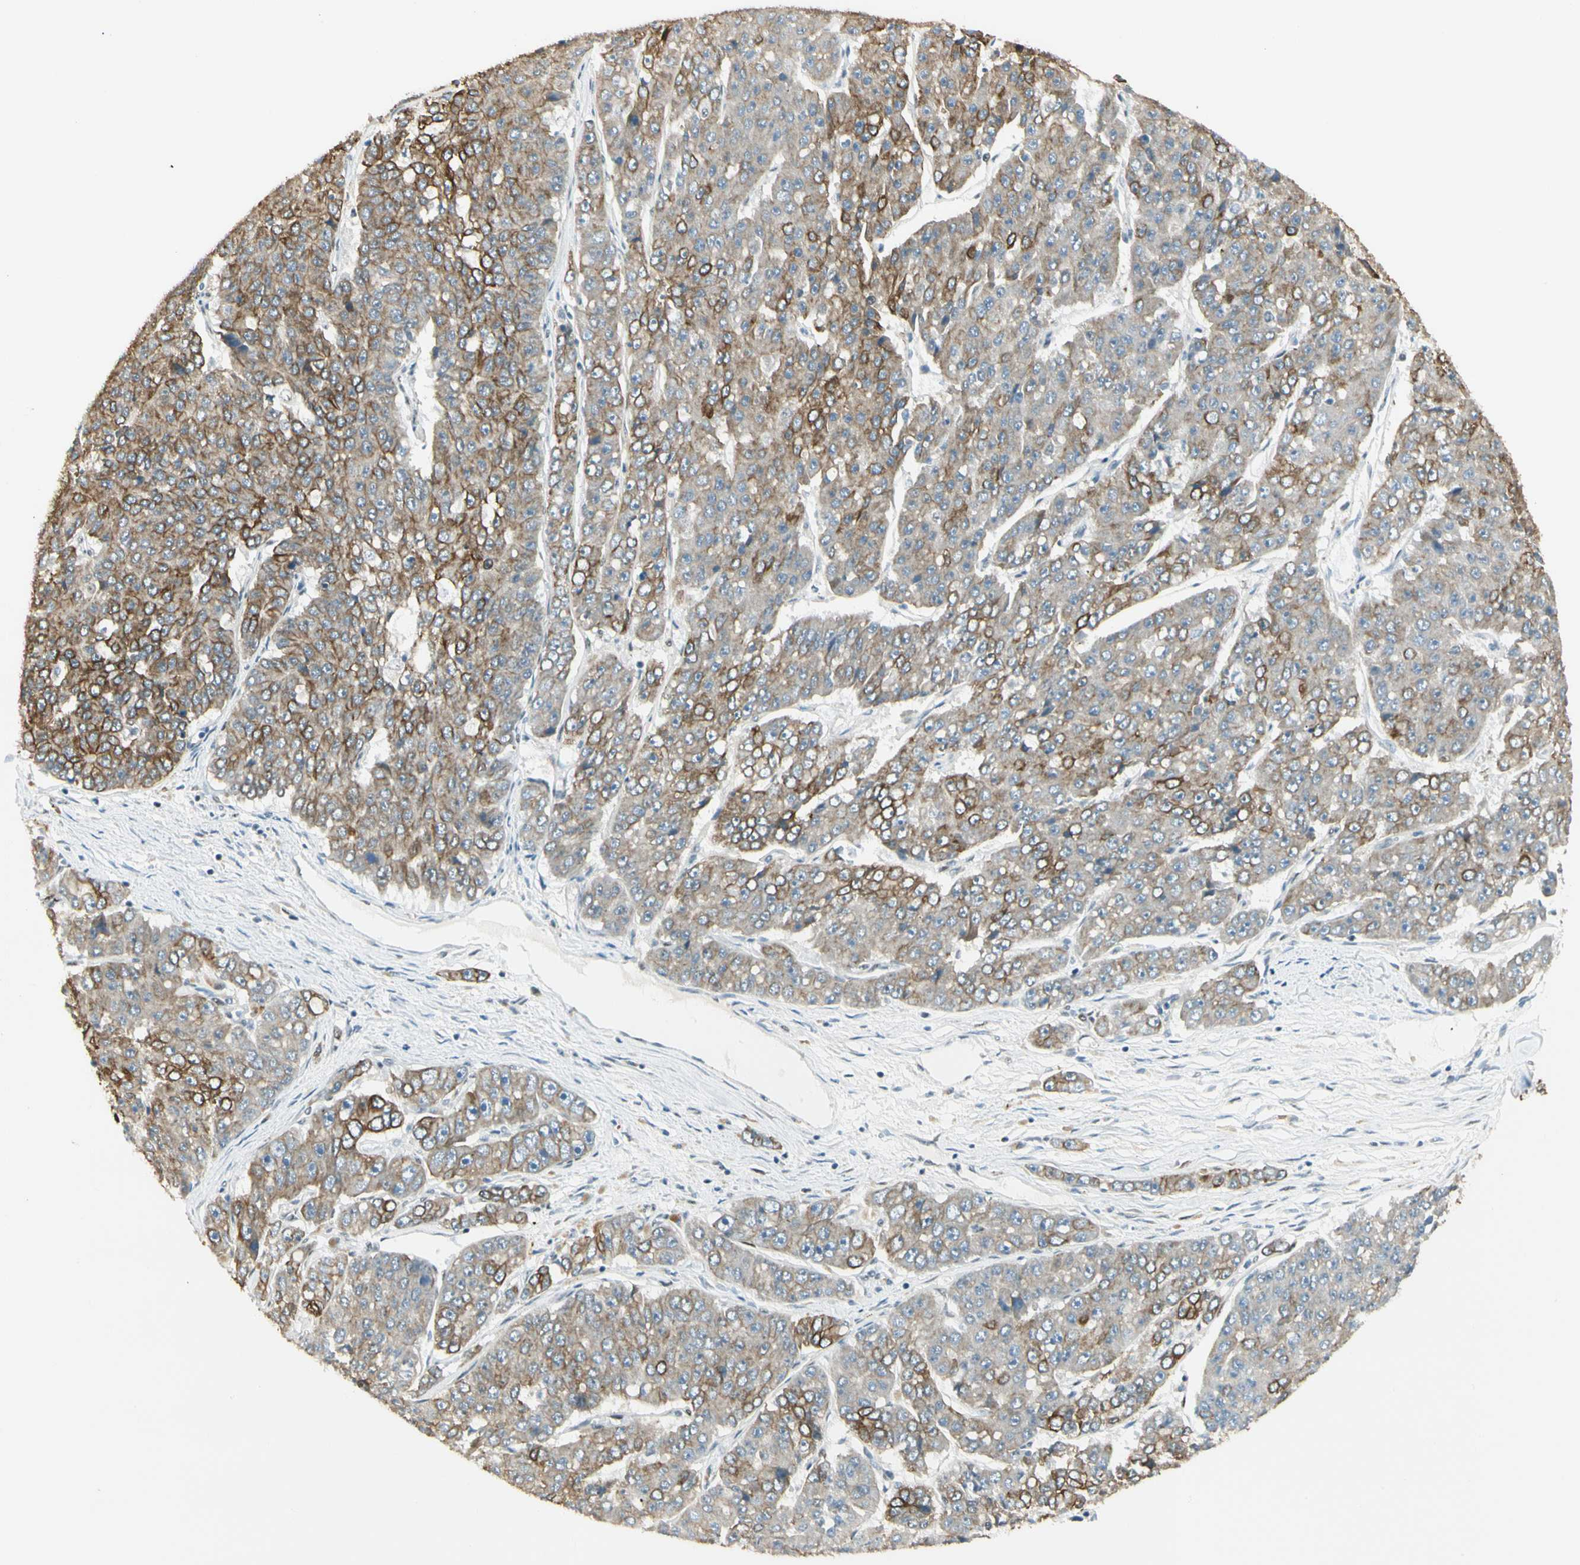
{"staining": {"intensity": "strong", "quantity": ">75%", "location": "cytoplasmic/membranous"}, "tissue": "pancreatic cancer", "cell_type": "Tumor cells", "image_type": "cancer", "snomed": [{"axis": "morphology", "description": "Adenocarcinoma, NOS"}, {"axis": "topography", "description": "Pancreas"}], "caption": "Tumor cells demonstrate high levels of strong cytoplasmic/membranous positivity in approximately >75% of cells in human pancreatic cancer (adenocarcinoma). The staining was performed using DAB (3,3'-diaminobenzidine), with brown indicating positive protein expression. Nuclei are stained blue with hematoxylin.", "gene": "ATXN1", "patient": {"sex": "male", "age": 50}}